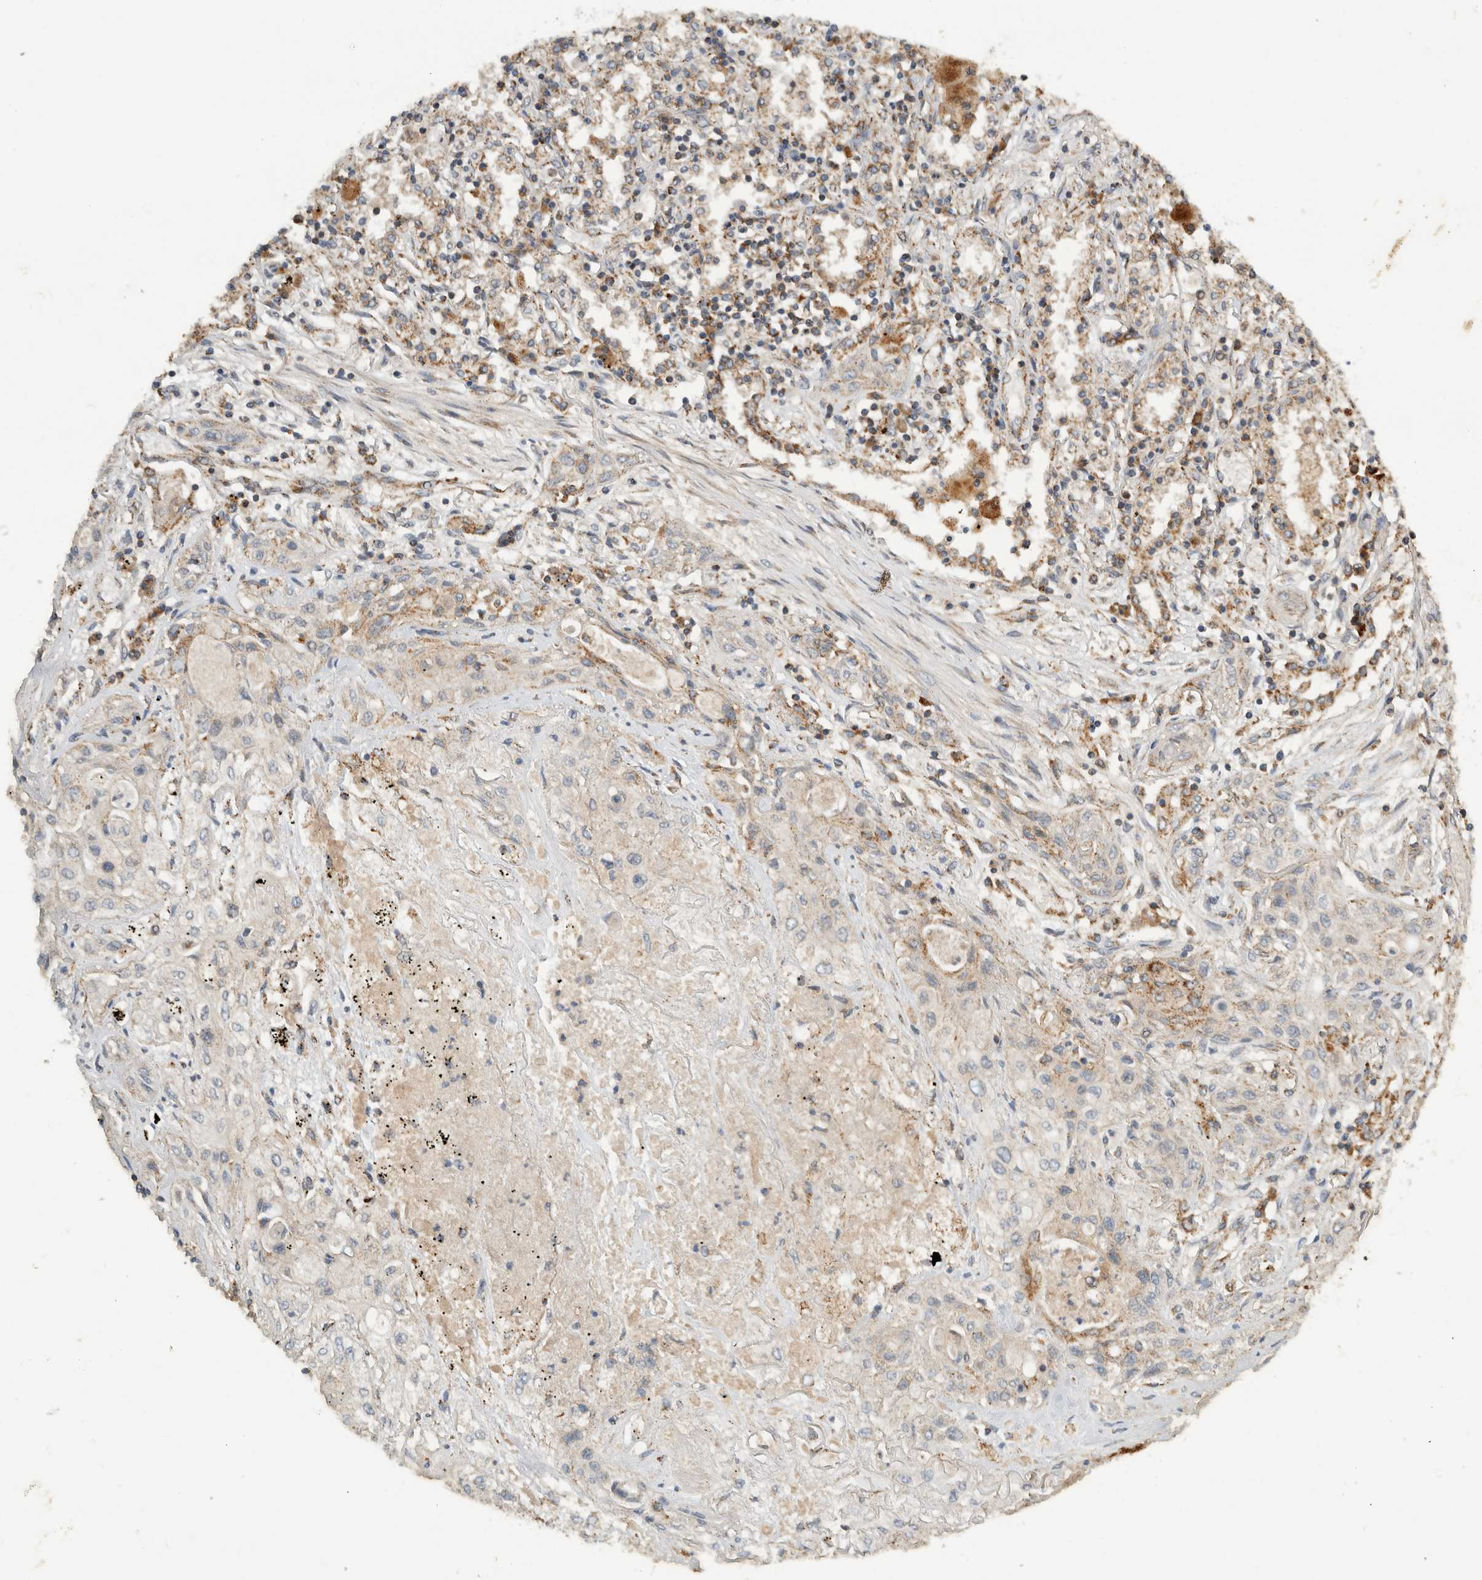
{"staining": {"intensity": "weak", "quantity": "25%-75%", "location": "cytoplasmic/membranous"}, "tissue": "lung cancer", "cell_type": "Tumor cells", "image_type": "cancer", "snomed": [{"axis": "morphology", "description": "Squamous cell carcinoma, NOS"}, {"axis": "topography", "description": "Lung"}], "caption": "Human squamous cell carcinoma (lung) stained with a protein marker demonstrates weak staining in tumor cells.", "gene": "AMPD1", "patient": {"sex": "female", "age": 47}}